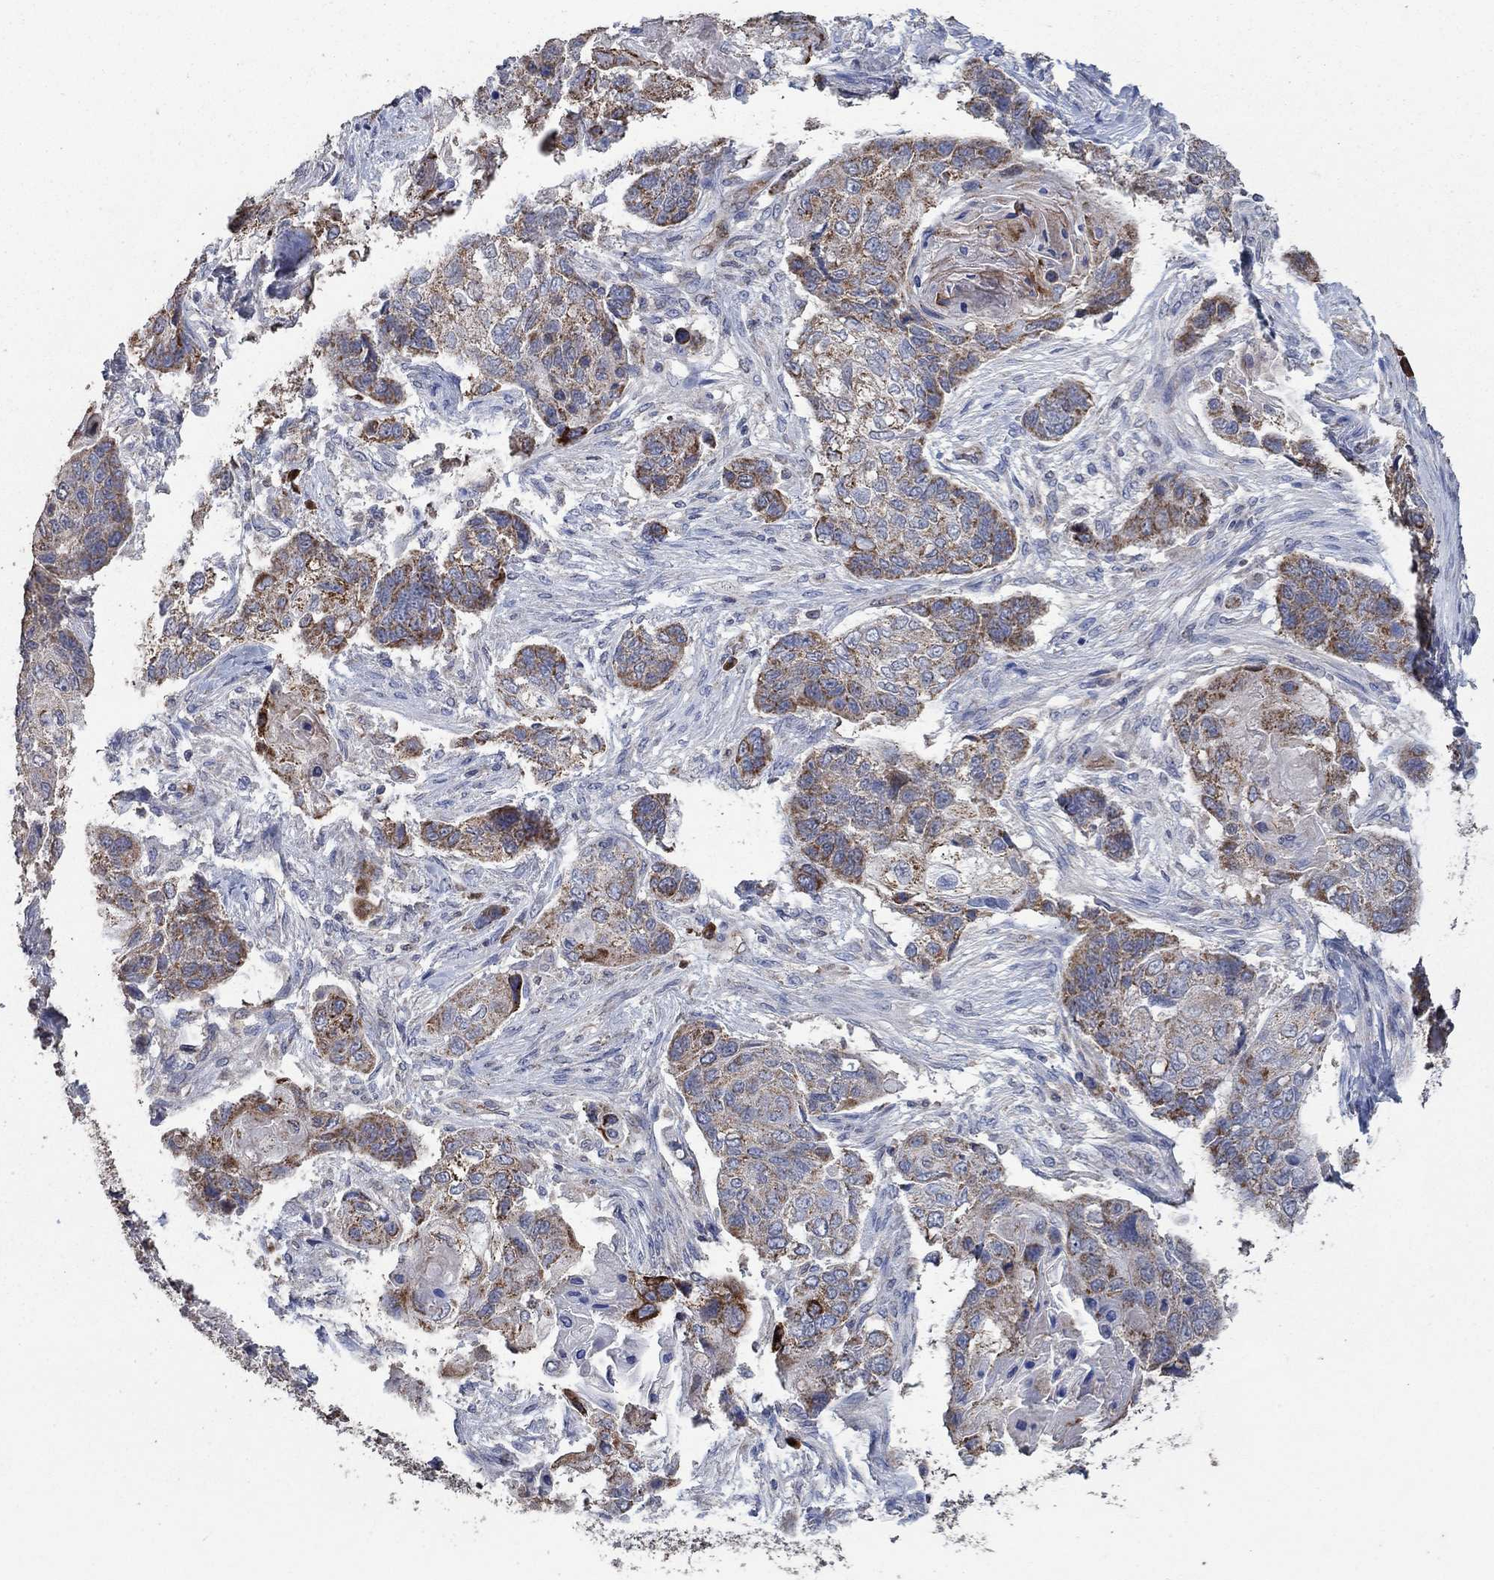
{"staining": {"intensity": "strong", "quantity": "<25%", "location": "cytoplasmic/membranous"}, "tissue": "lung cancer", "cell_type": "Tumor cells", "image_type": "cancer", "snomed": [{"axis": "morphology", "description": "Normal tissue, NOS"}, {"axis": "morphology", "description": "Squamous cell carcinoma, NOS"}, {"axis": "topography", "description": "Bronchus"}, {"axis": "topography", "description": "Lung"}], "caption": "Lung cancer (squamous cell carcinoma) tissue exhibits strong cytoplasmic/membranous positivity in about <25% of tumor cells, visualized by immunohistochemistry.", "gene": "HID1", "patient": {"sex": "male", "age": 69}}